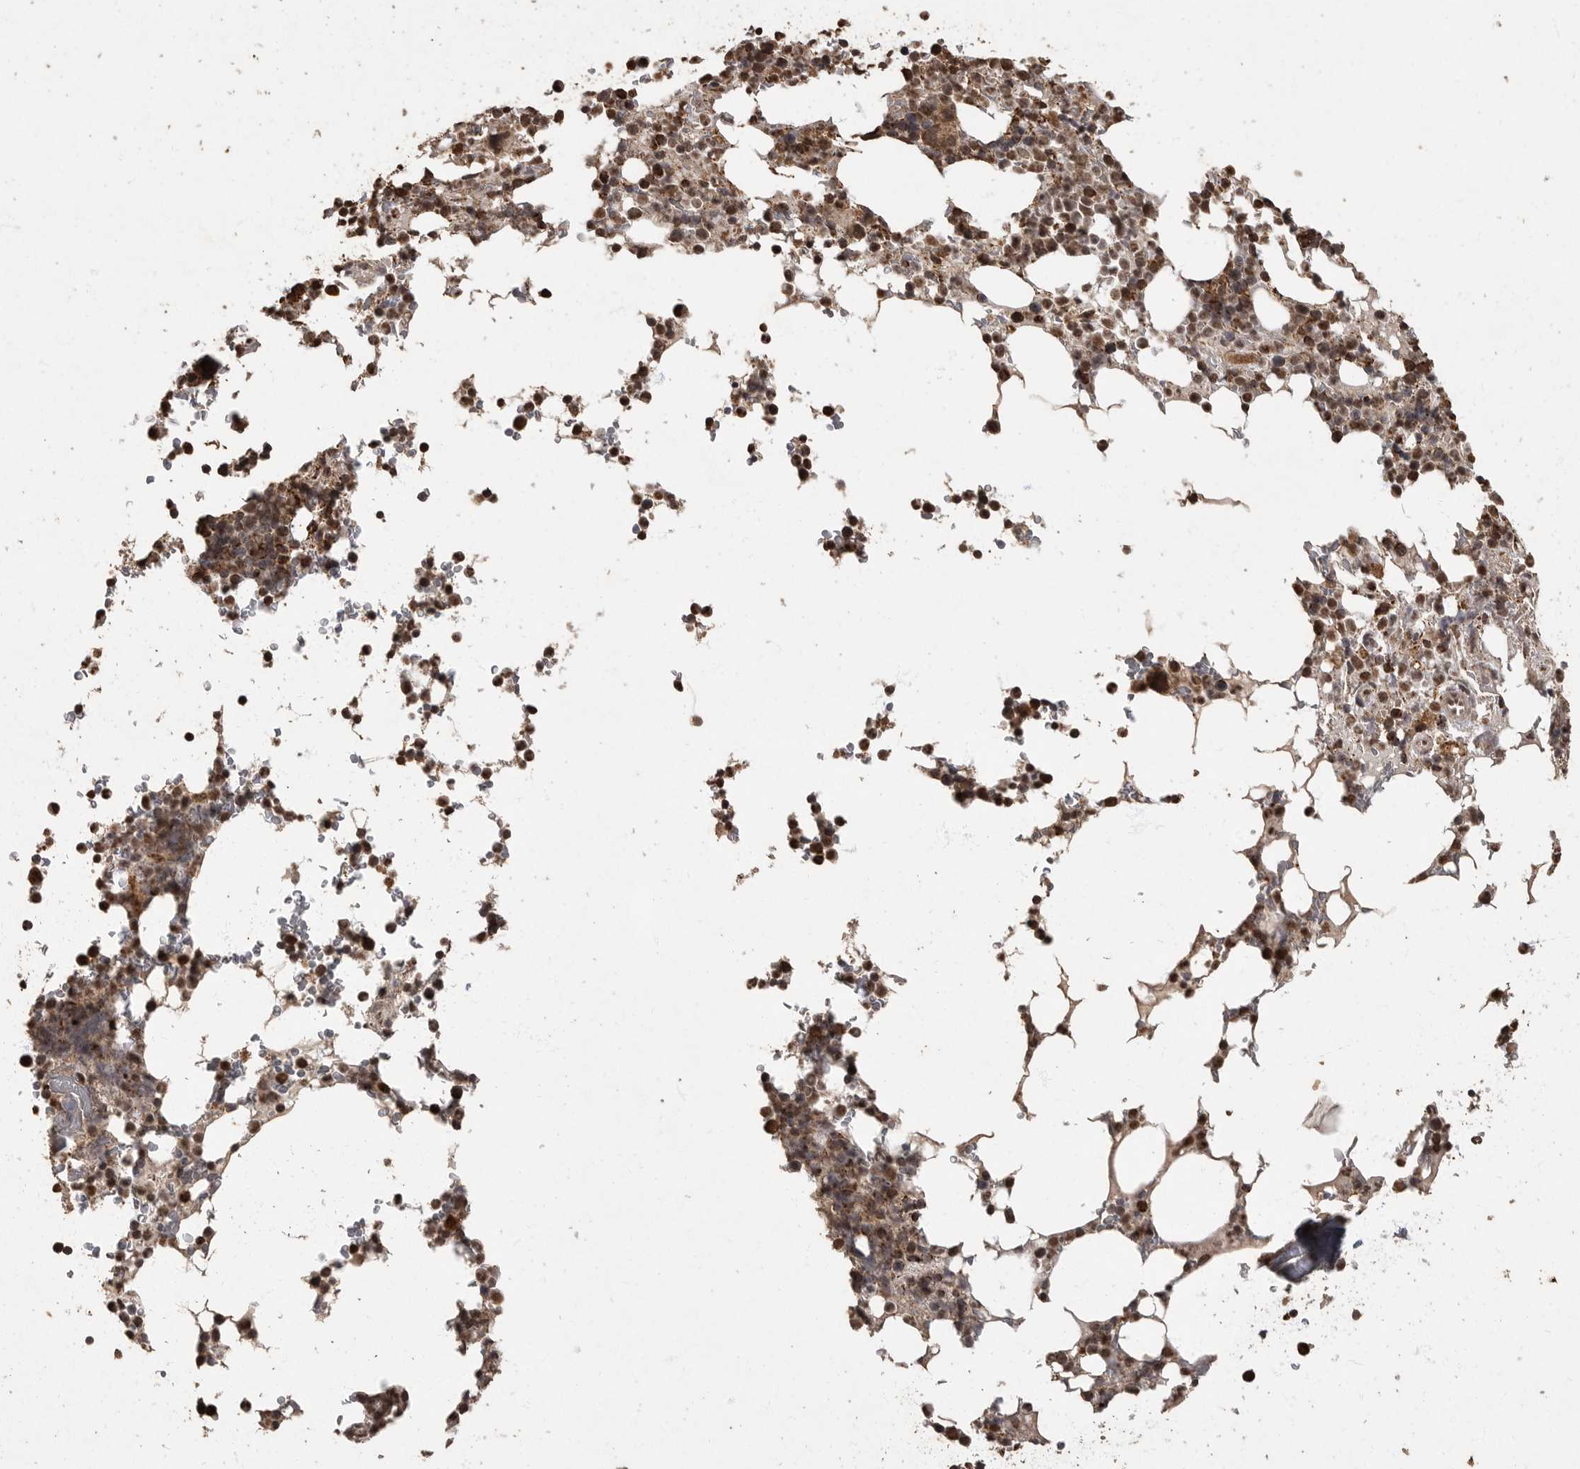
{"staining": {"intensity": "strong", "quantity": ">75%", "location": "cytoplasmic/membranous"}, "tissue": "bone marrow", "cell_type": "Hematopoietic cells", "image_type": "normal", "snomed": [{"axis": "morphology", "description": "Normal tissue, NOS"}, {"axis": "topography", "description": "Bone marrow"}], "caption": "Immunohistochemical staining of benign bone marrow shows high levels of strong cytoplasmic/membranous positivity in about >75% of hematopoietic cells.", "gene": "MAFG", "patient": {"sex": "male", "age": 58}}